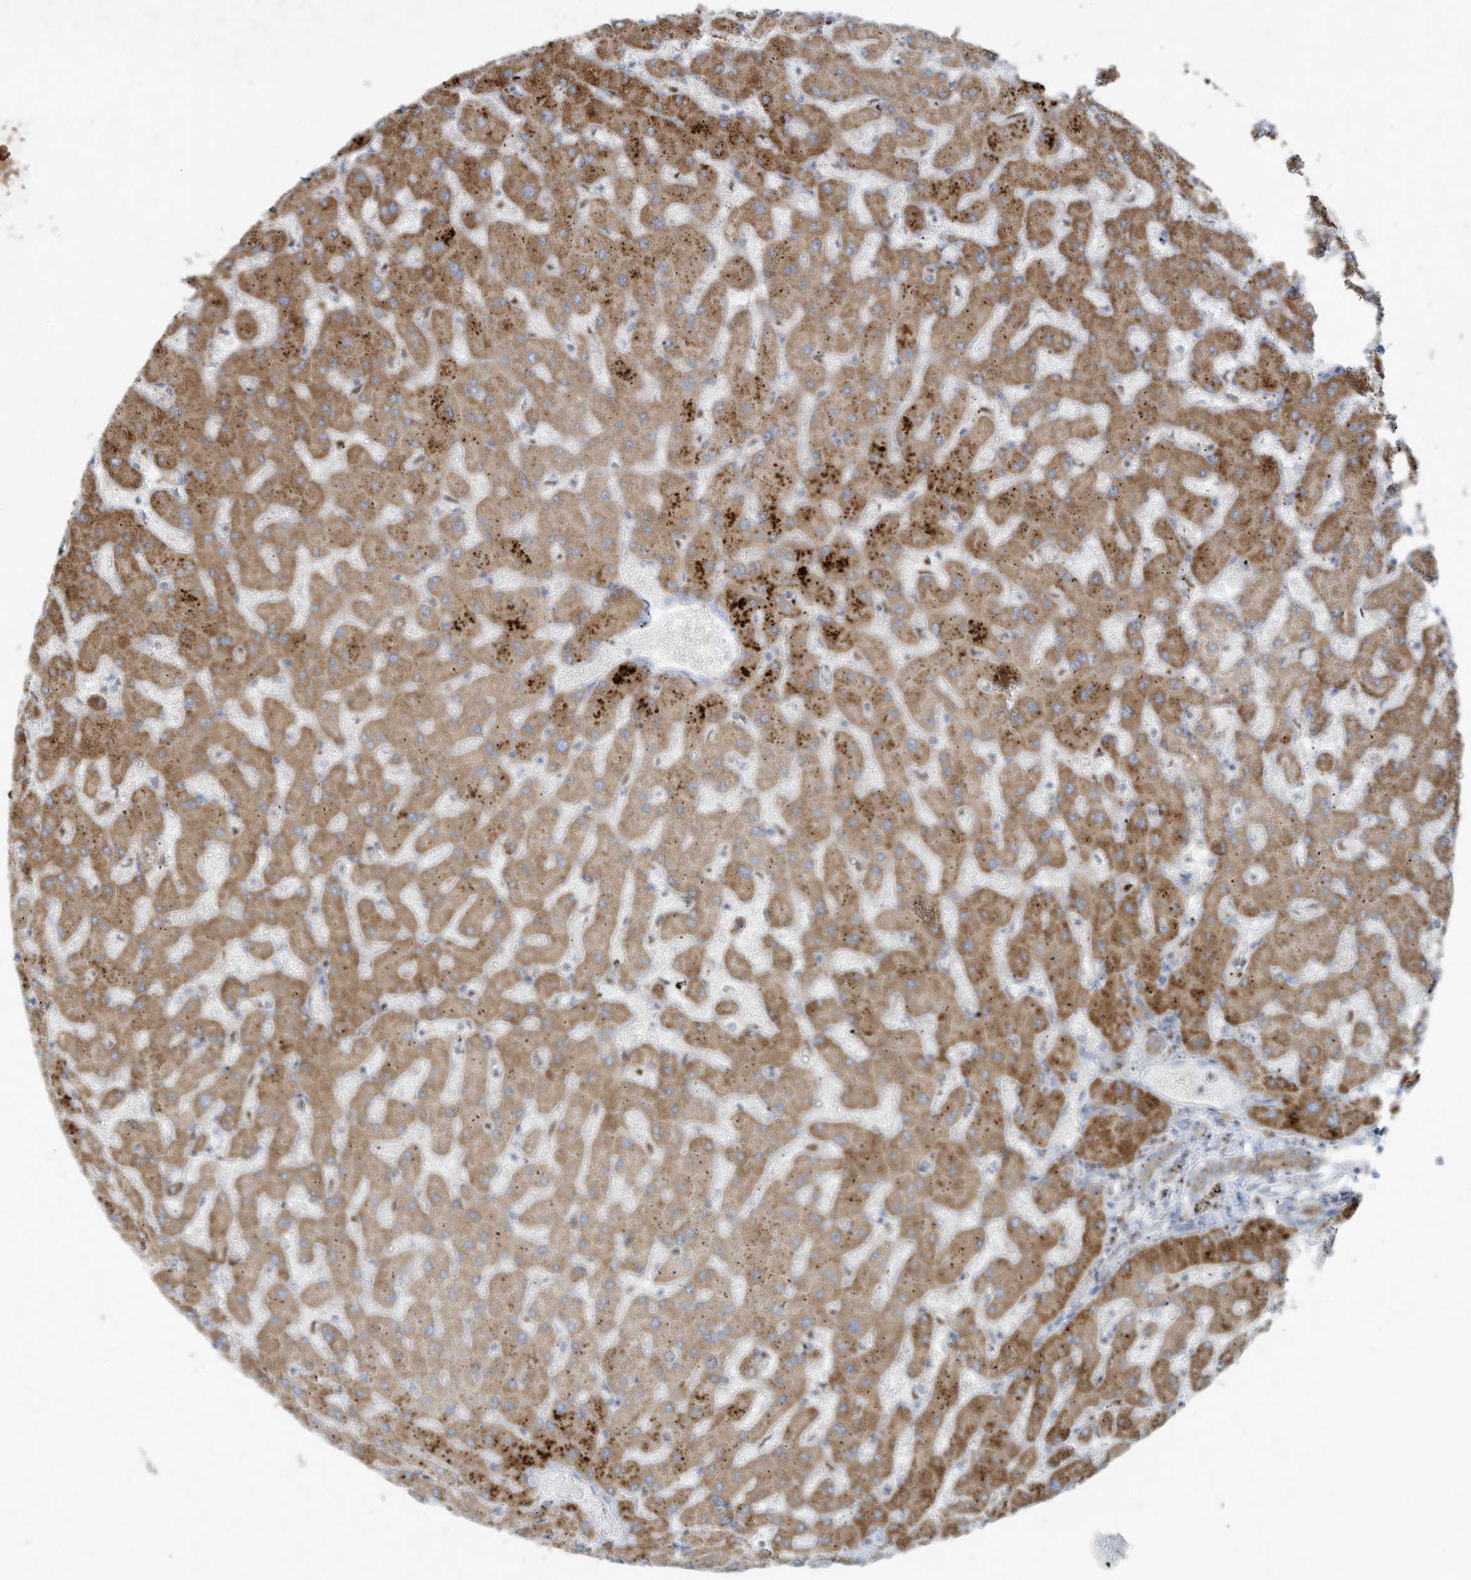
{"staining": {"intensity": "moderate", "quantity": ">75%", "location": "cytoplasmic/membranous"}, "tissue": "liver", "cell_type": "Cholangiocytes", "image_type": "normal", "snomed": [{"axis": "morphology", "description": "Normal tissue, NOS"}, {"axis": "topography", "description": "Liver"}], "caption": "A medium amount of moderate cytoplasmic/membranous positivity is present in approximately >75% of cholangiocytes in benign liver. (DAB IHC, brown staining for protein, blue staining for nuclei).", "gene": "TUBE1", "patient": {"sex": "female", "age": 63}}